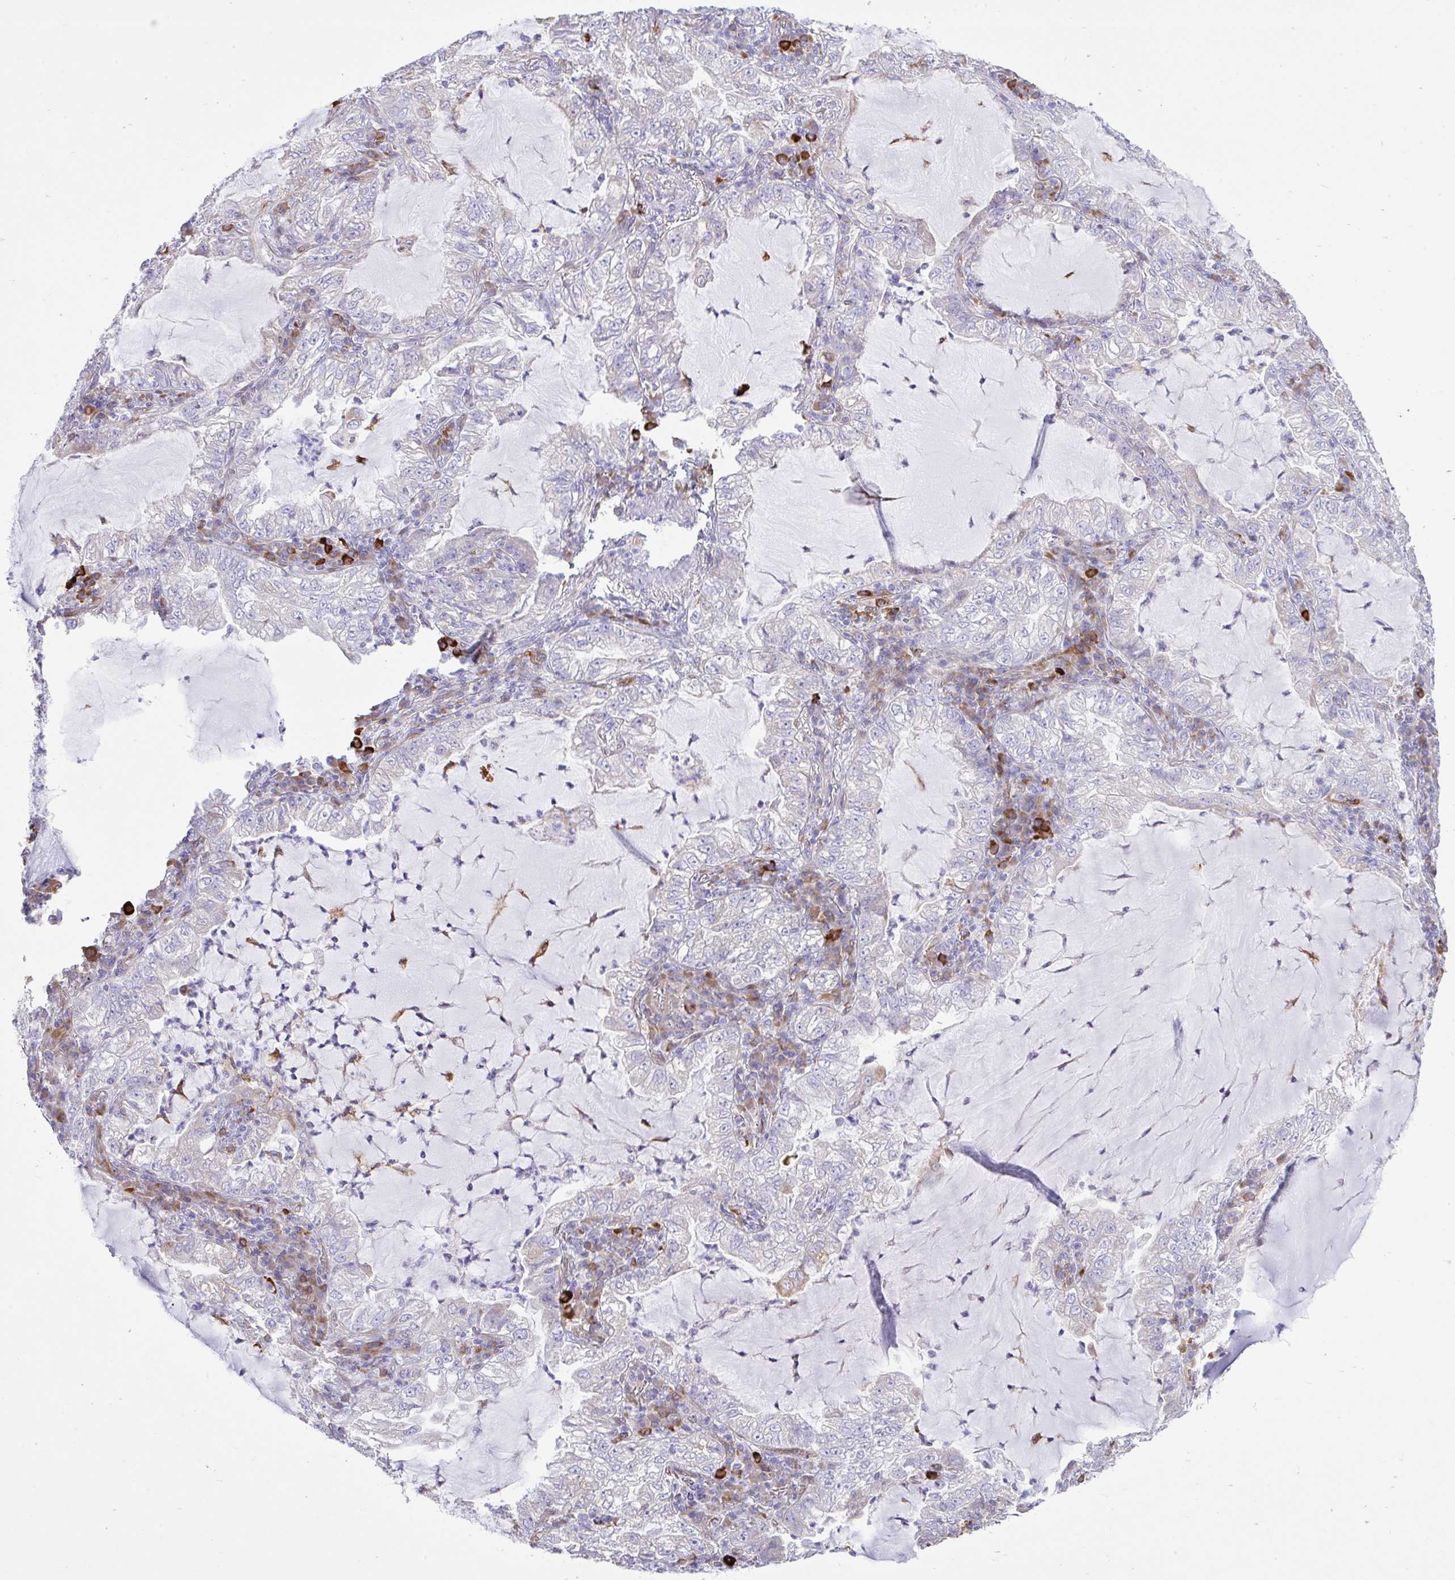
{"staining": {"intensity": "negative", "quantity": "none", "location": "none"}, "tissue": "lung cancer", "cell_type": "Tumor cells", "image_type": "cancer", "snomed": [{"axis": "morphology", "description": "Adenocarcinoma, NOS"}, {"axis": "topography", "description": "Lung"}], "caption": "Lung cancer was stained to show a protein in brown. There is no significant expression in tumor cells.", "gene": "EEF1A2", "patient": {"sex": "female", "age": 73}}